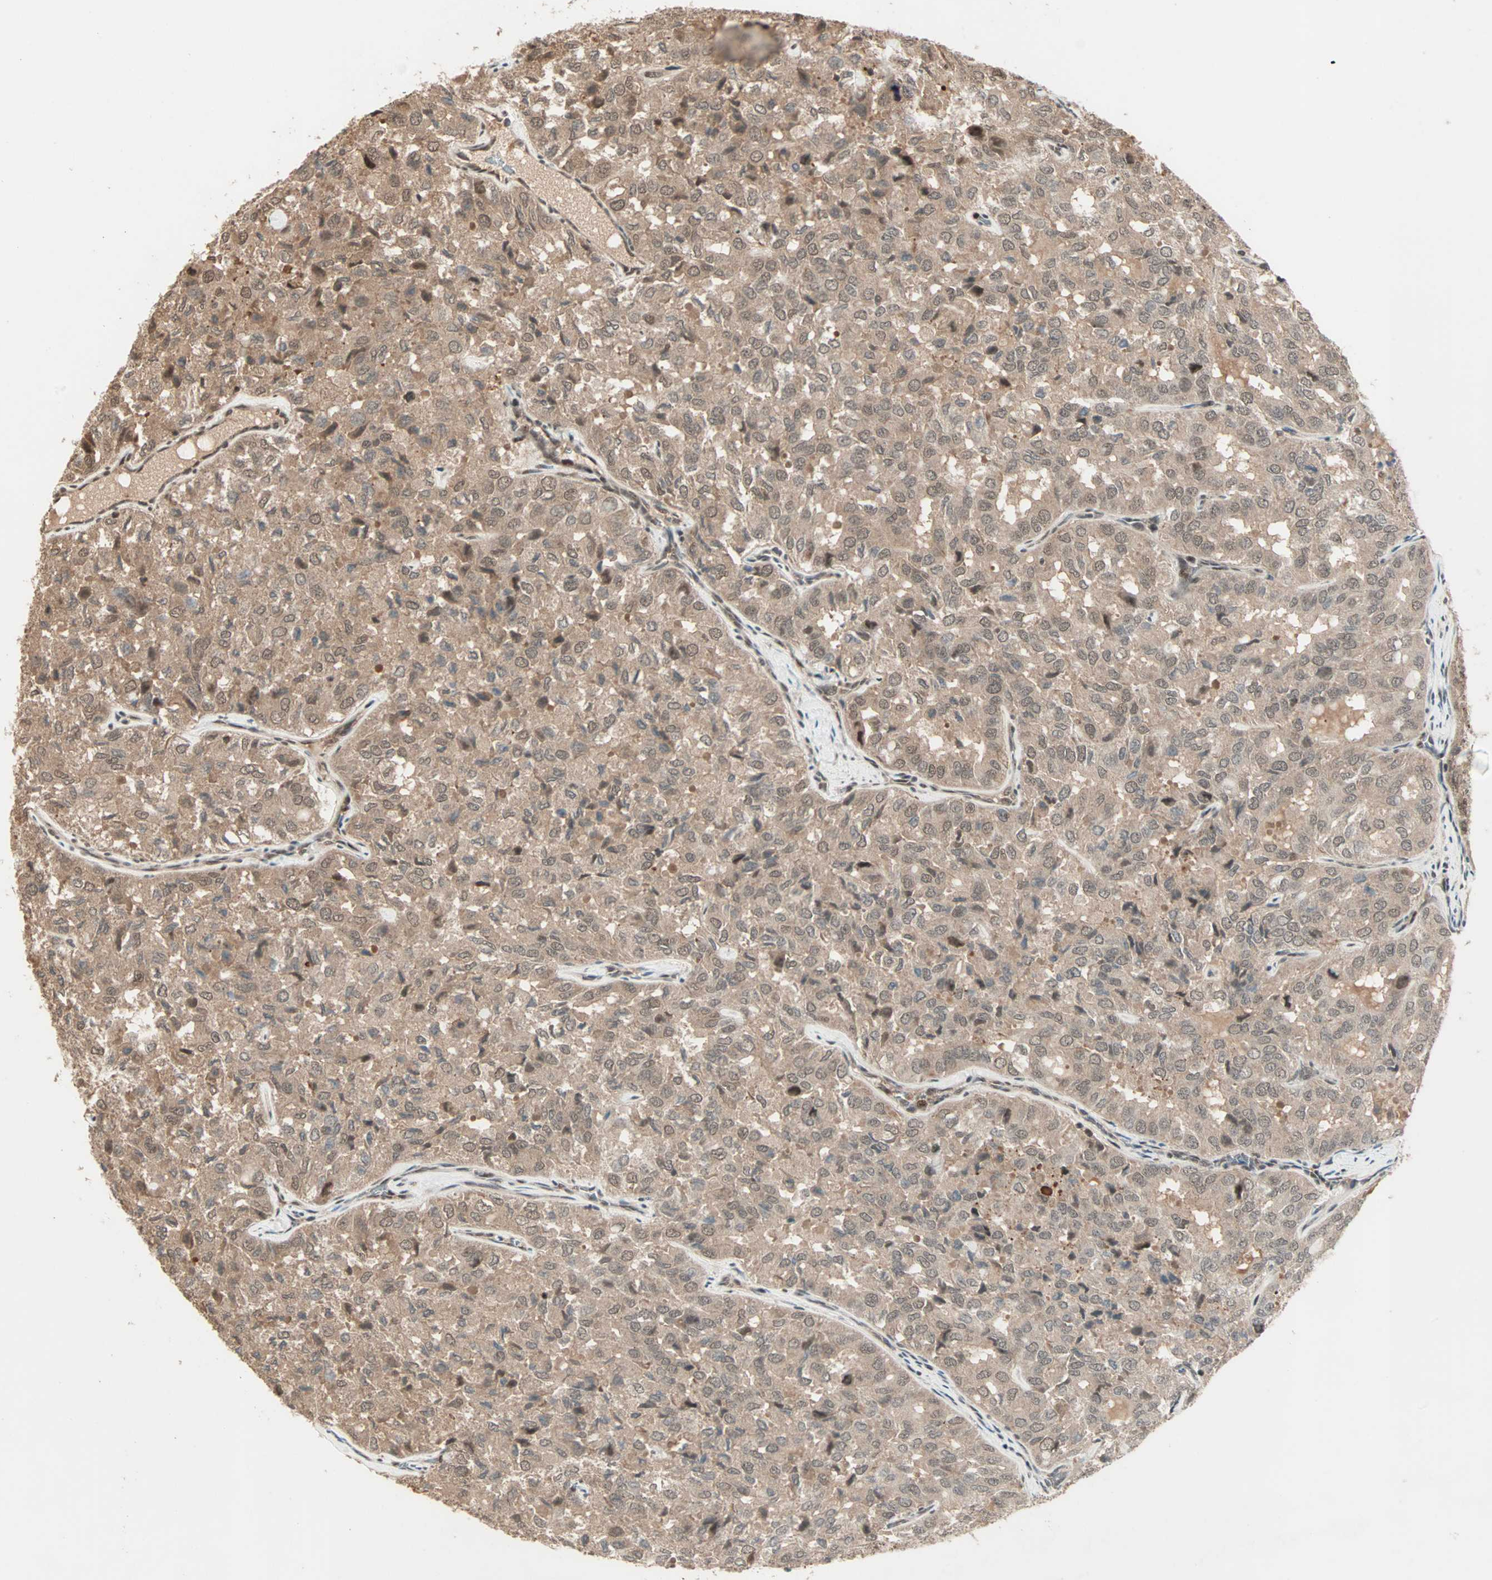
{"staining": {"intensity": "moderate", "quantity": ">75%", "location": "cytoplasmic/membranous"}, "tissue": "thyroid cancer", "cell_type": "Tumor cells", "image_type": "cancer", "snomed": [{"axis": "morphology", "description": "Follicular adenoma carcinoma, NOS"}, {"axis": "topography", "description": "Thyroid gland"}], "caption": "Thyroid follicular adenoma carcinoma stained with a protein marker reveals moderate staining in tumor cells.", "gene": "ZNF701", "patient": {"sex": "male", "age": 75}}